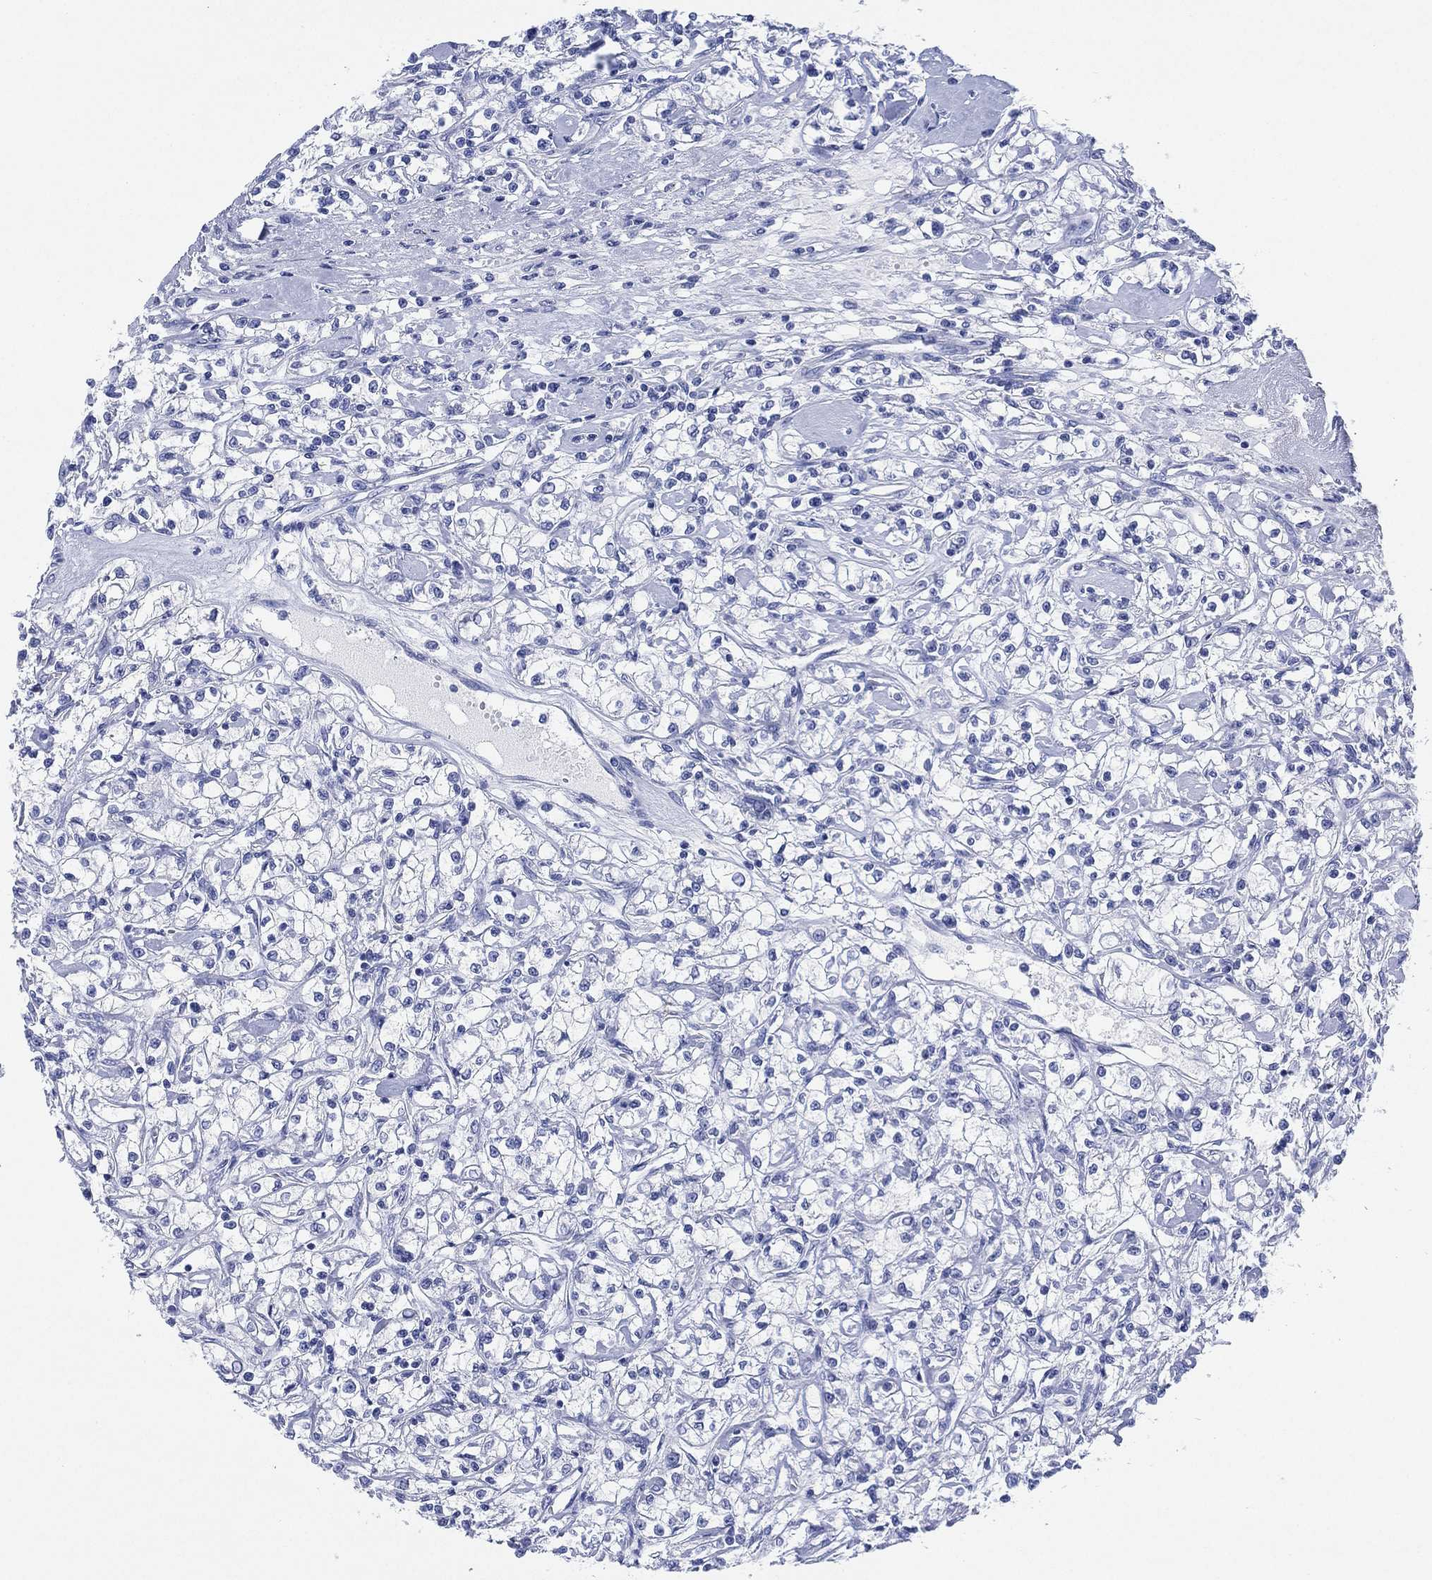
{"staining": {"intensity": "negative", "quantity": "none", "location": "none"}, "tissue": "renal cancer", "cell_type": "Tumor cells", "image_type": "cancer", "snomed": [{"axis": "morphology", "description": "Adenocarcinoma, NOS"}, {"axis": "topography", "description": "Kidney"}], "caption": "Immunohistochemistry (IHC) image of neoplastic tissue: renal cancer stained with DAB demonstrates no significant protein staining in tumor cells. (Brightfield microscopy of DAB (3,3'-diaminobenzidine) immunohistochemistry (IHC) at high magnification).", "gene": "SLC9C2", "patient": {"sex": "female", "age": 59}}